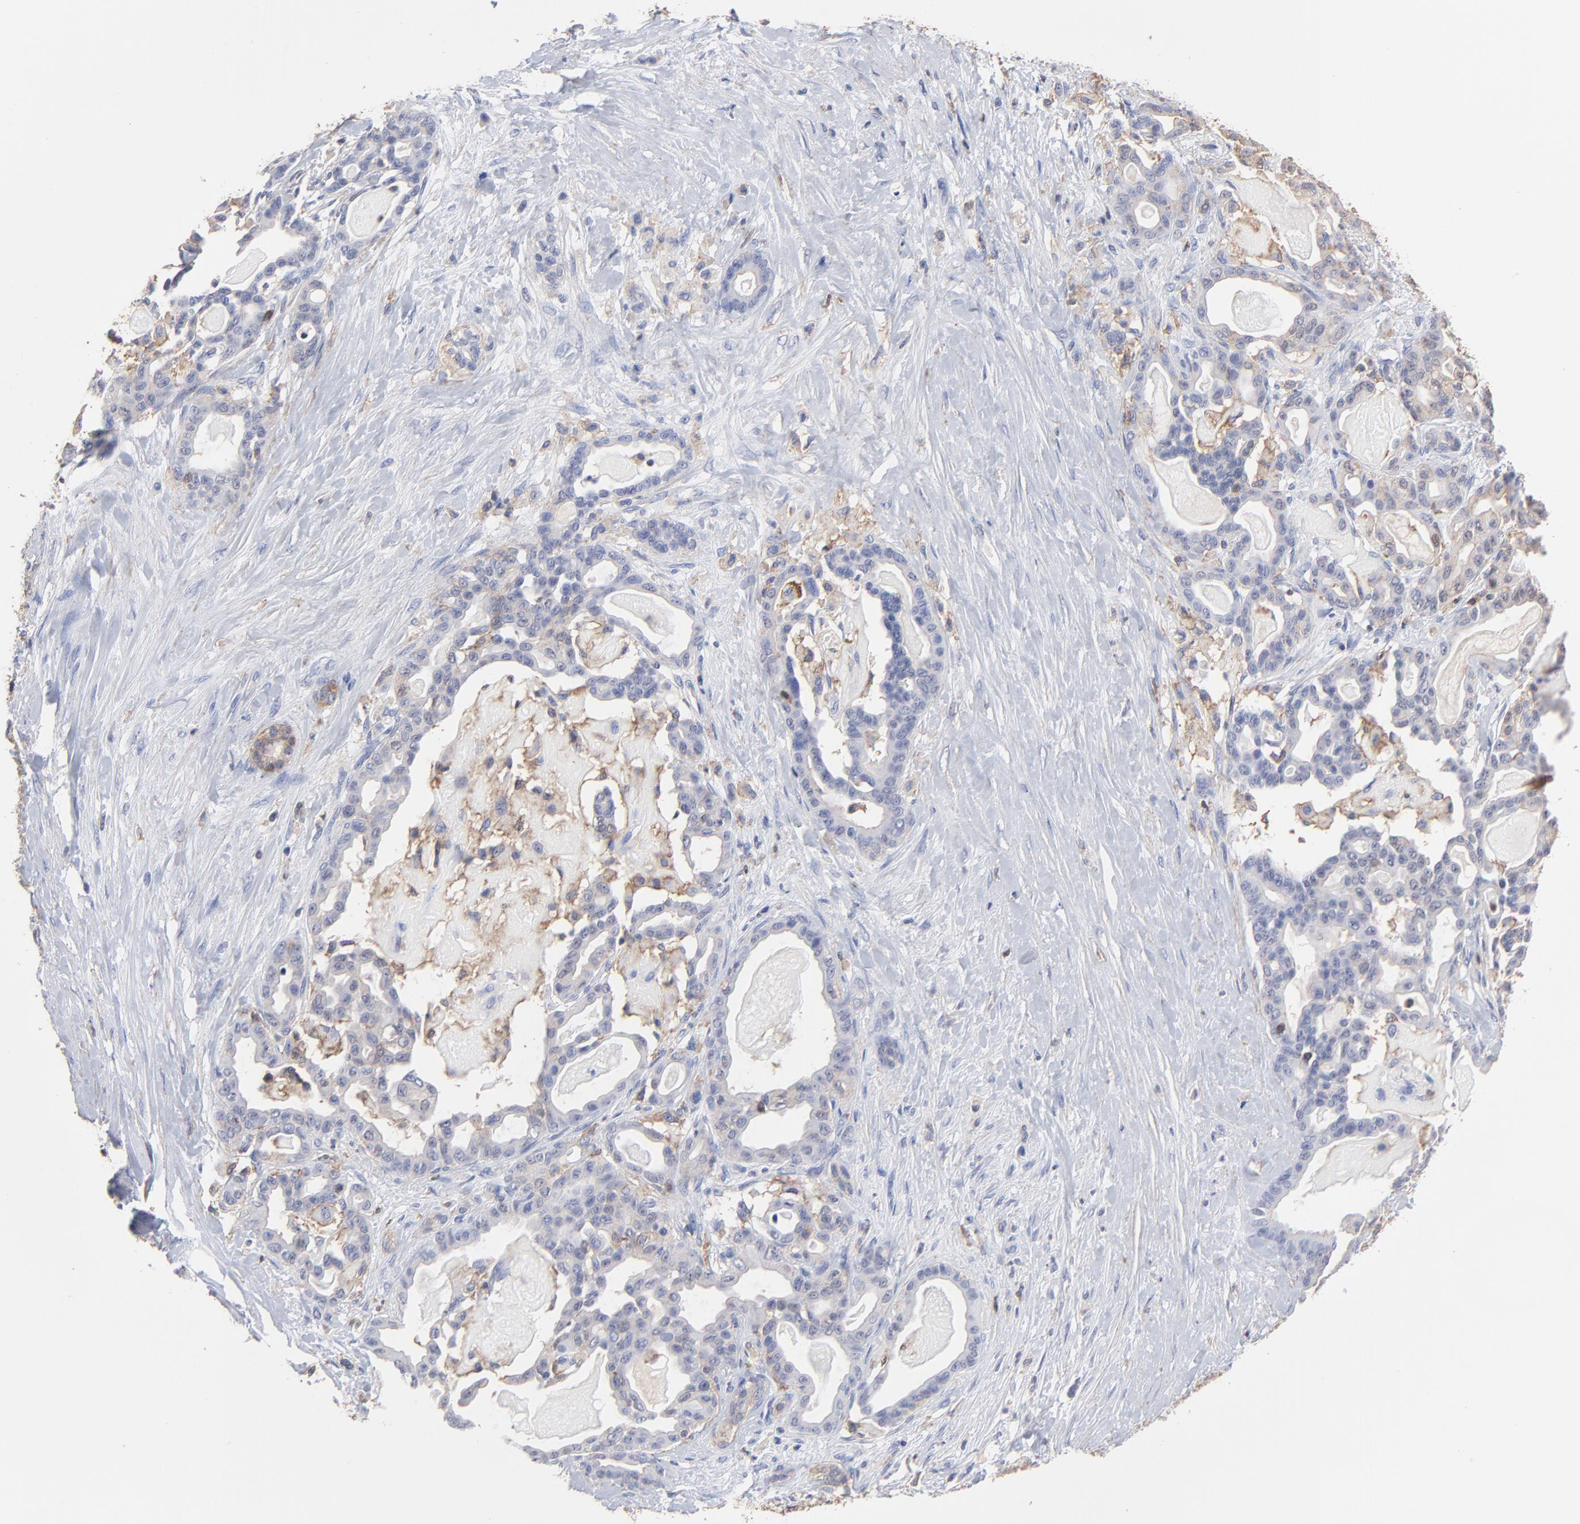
{"staining": {"intensity": "weak", "quantity": "25%-75%", "location": "cytoplasmic/membranous"}, "tissue": "pancreatic cancer", "cell_type": "Tumor cells", "image_type": "cancer", "snomed": [{"axis": "morphology", "description": "Adenocarcinoma, NOS"}, {"axis": "topography", "description": "Pancreas"}], "caption": "Adenocarcinoma (pancreatic) stained with immunohistochemistry (IHC) exhibits weak cytoplasmic/membranous expression in about 25%-75% of tumor cells.", "gene": "ASL", "patient": {"sex": "male", "age": 63}}